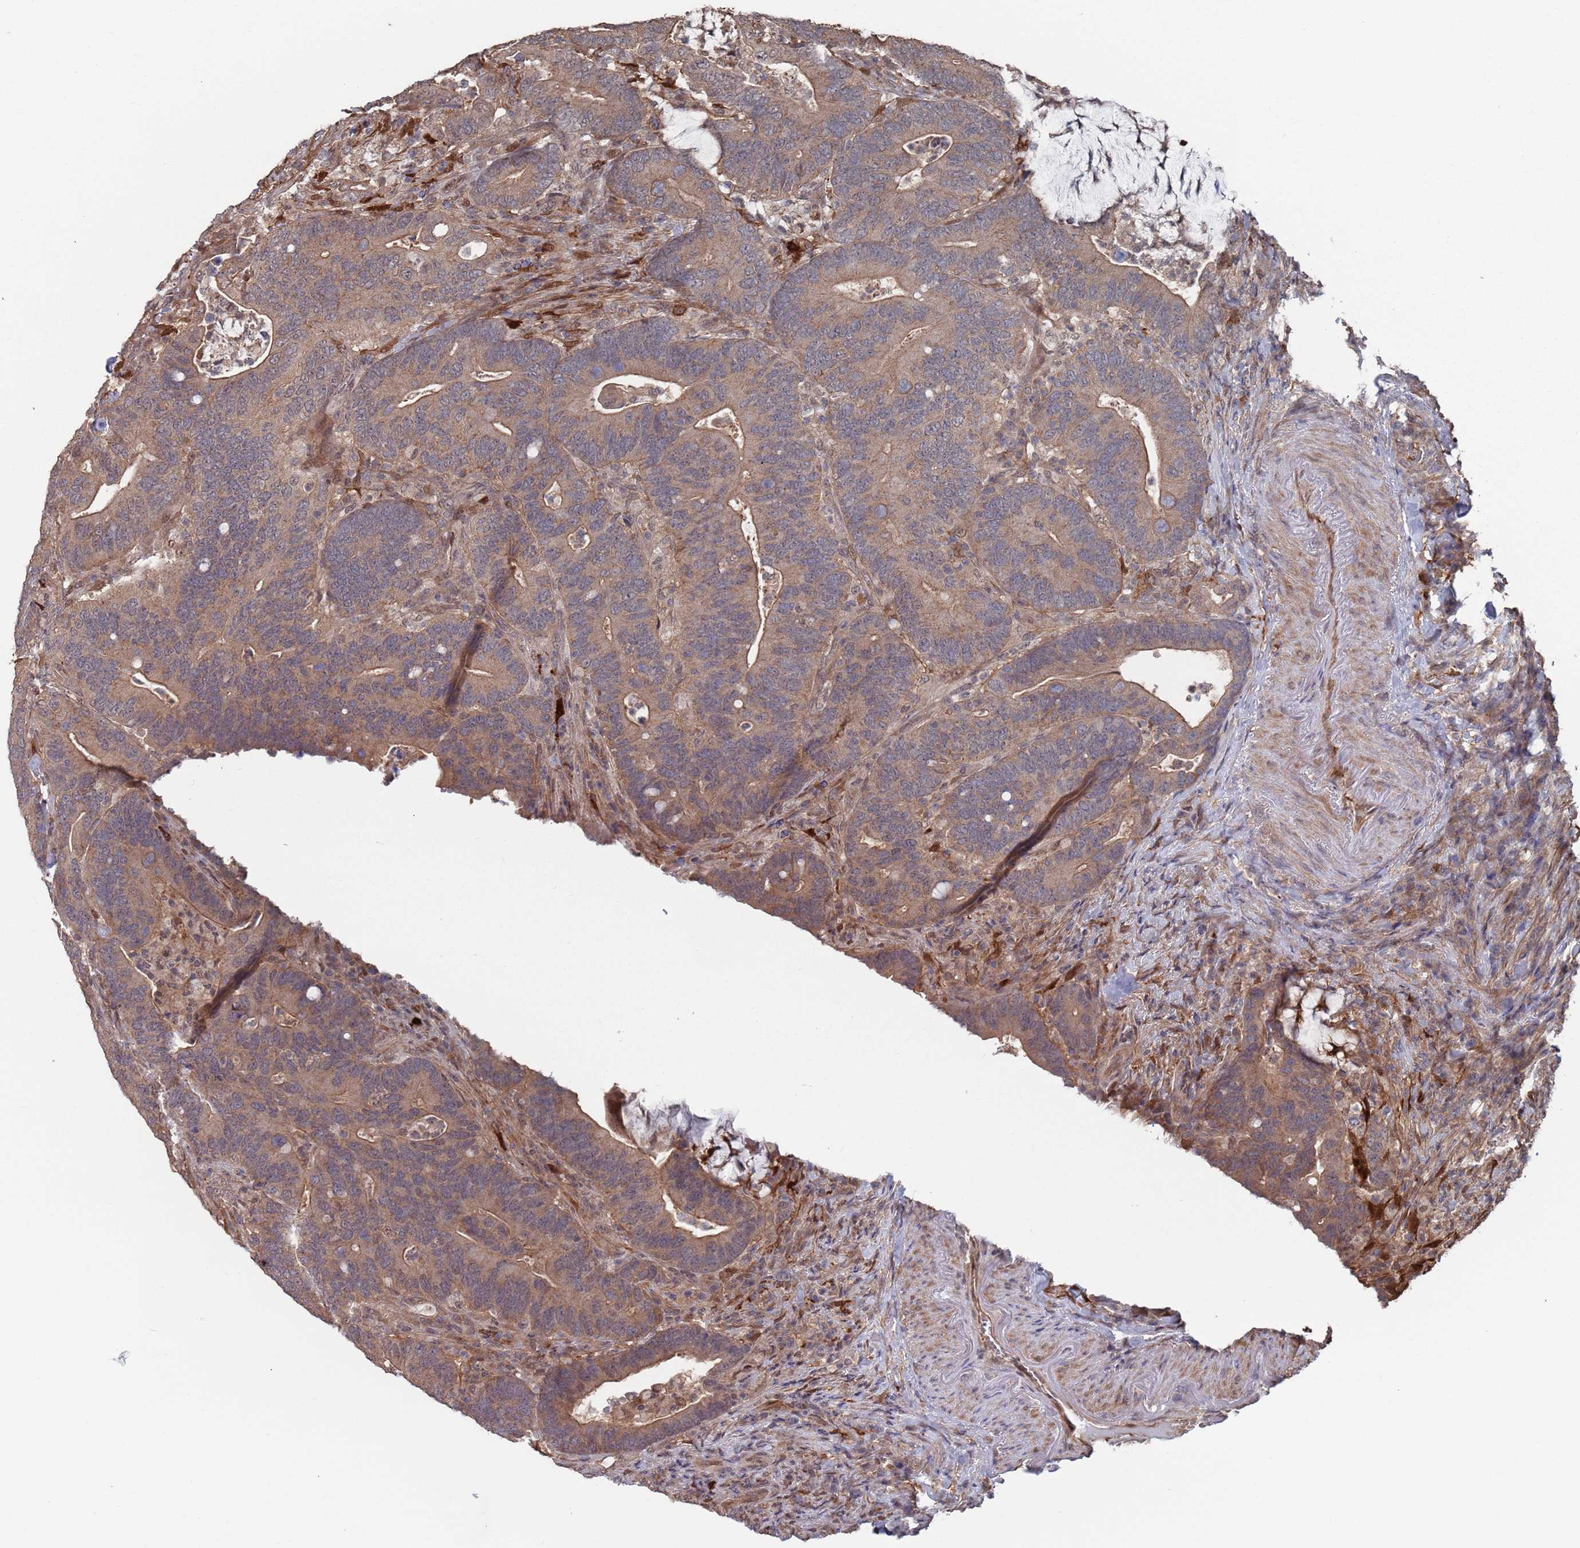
{"staining": {"intensity": "weak", "quantity": ">75%", "location": "cytoplasmic/membranous"}, "tissue": "colorectal cancer", "cell_type": "Tumor cells", "image_type": "cancer", "snomed": [{"axis": "morphology", "description": "Adenocarcinoma, NOS"}, {"axis": "topography", "description": "Colon"}], "caption": "Immunohistochemical staining of human adenocarcinoma (colorectal) exhibits low levels of weak cytoplasmic/membranous expression in approximately >75% of tumor cells.", "gene": "DGKD", "patient": {"sex": "female", "age": 66}}